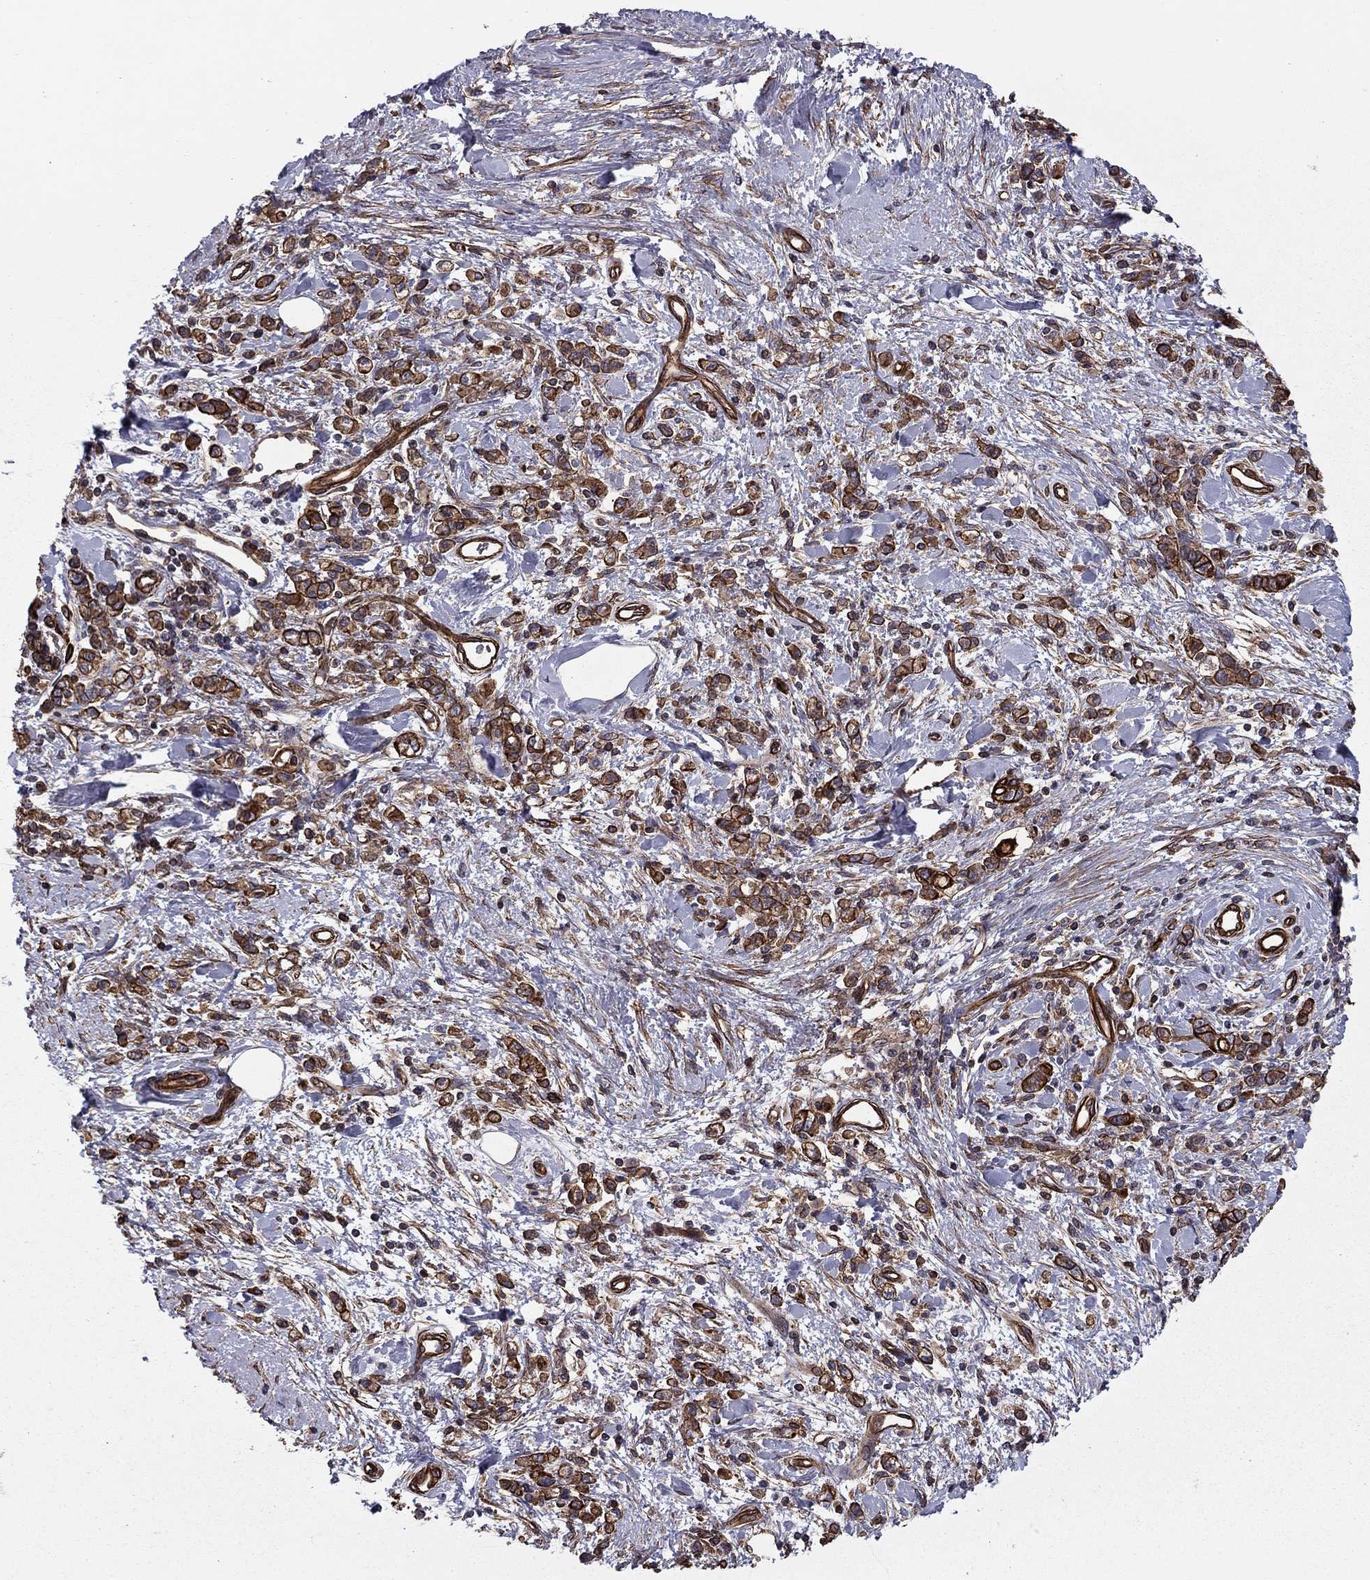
{"staining": {"intensity": "strong", "quantity": "25%-75%", "location": "cytoplasmic/membranous"}, "tissue": "stomach cancer", "cell_type": "Tumor cells", "image_type": "cancer", "snomed": [{"axis": "morphology", "description": "Adenocarcinoma, NOS"}, {"axis": "topography", "description": "Stomach"}], "caption": "This photomicrograph demonstrates immunohistochemistry (IHC) staining of human stomach cancer, with high strong cytoplasmic/membranous staining in approximately 25%-75% of tumor cells.", "gene": "SHMT1", "patient": {"sex": "male", "age": 77}}